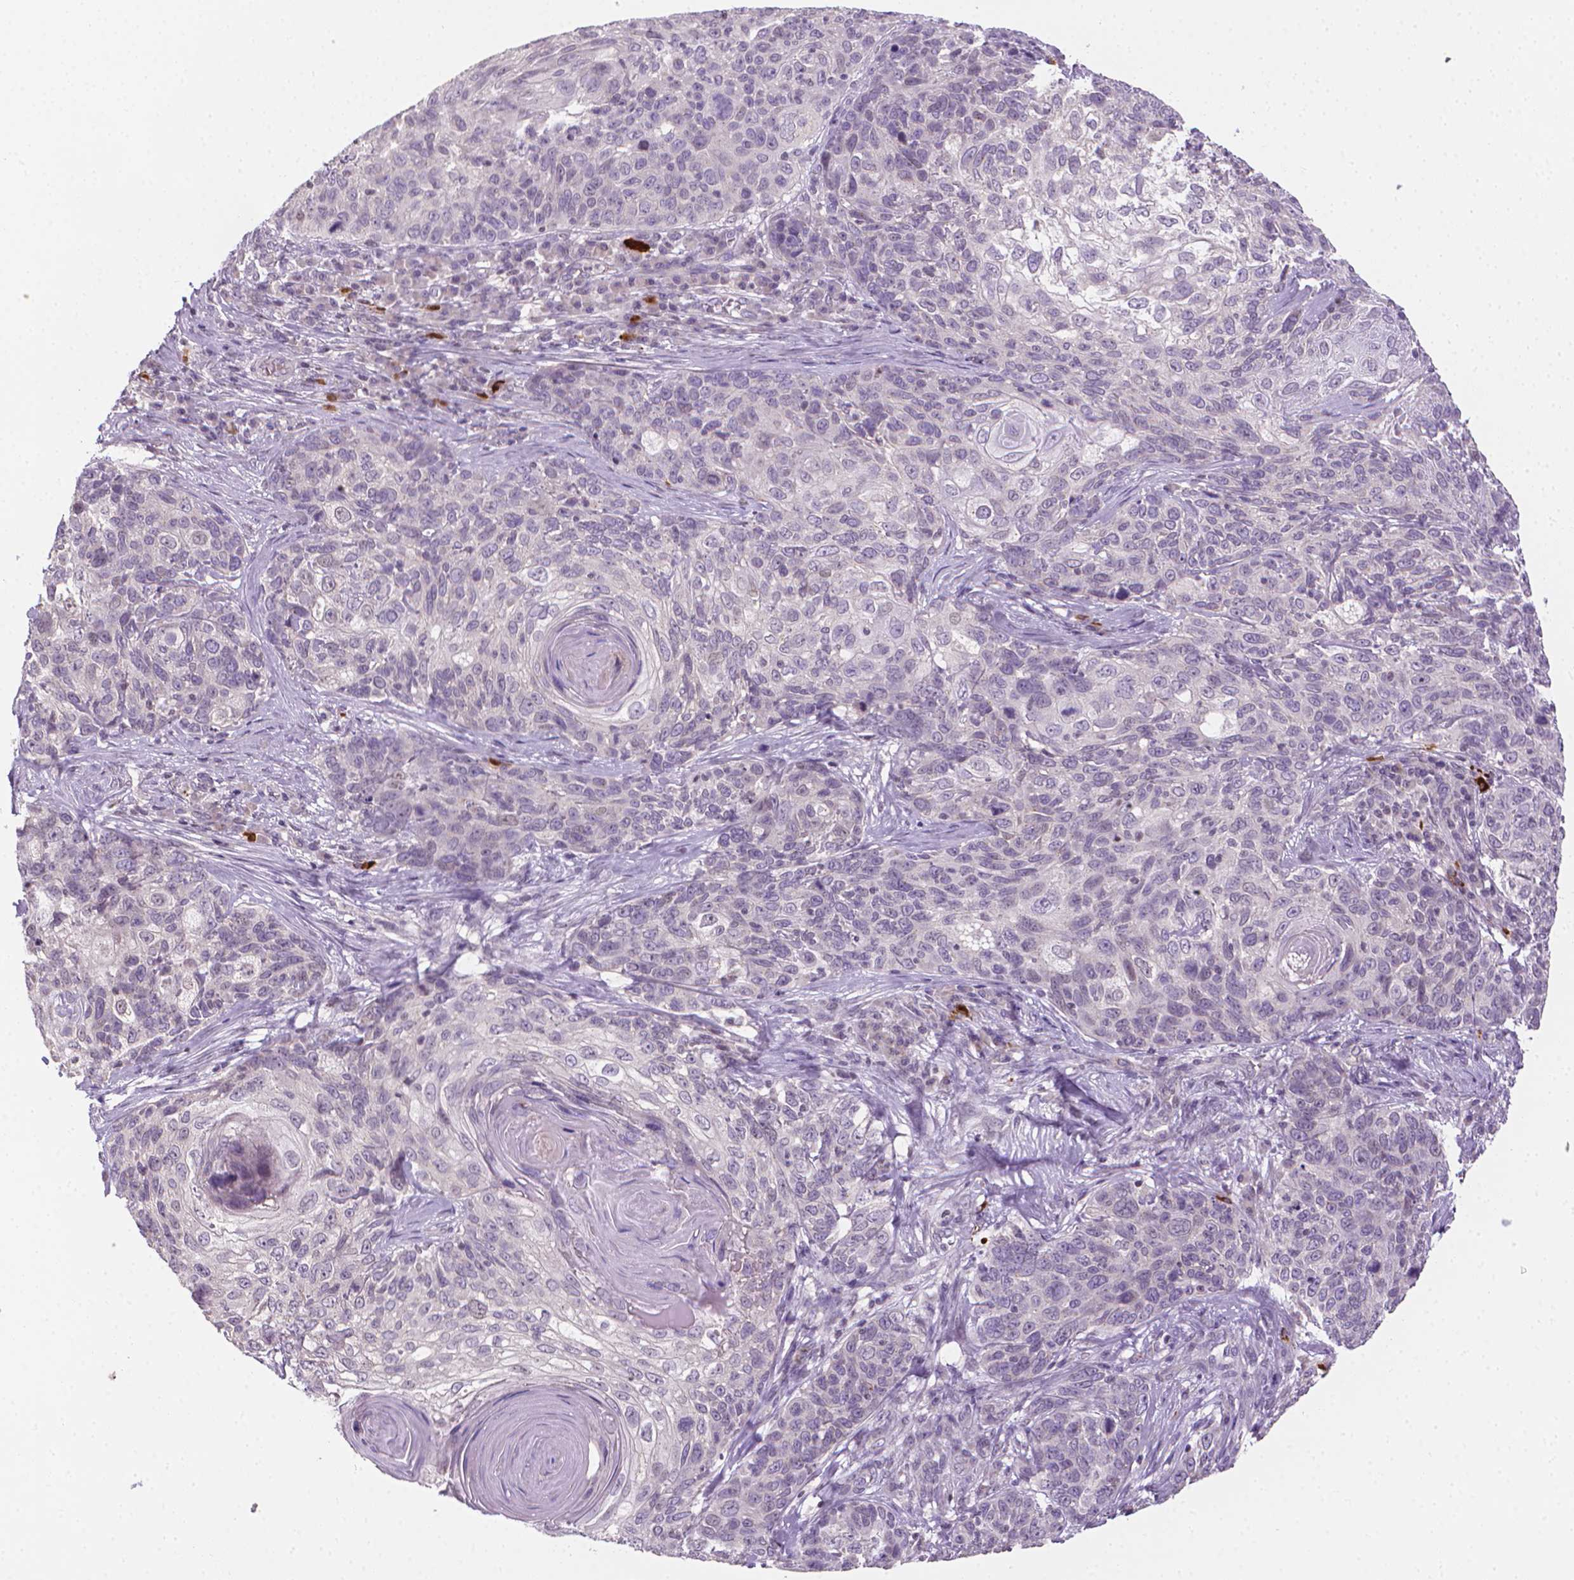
{"staining": {"intensity": "negative", "quantity": "none", "location": "none"}, "tissue": "skin cancer", "cell_type": "Tumor cells", "image_type": "cancer", "snomed": [{"axis": "morphology", "description": "Squamous cell carcinoma, NOS"}, {"axis": "topography", "description": "Skin"}], "caption": "An image of human skin cancer (squamous cell carcinoma) is negative for staining in tumor cells.", "gene": "NCAN", "patient": {"sex": "male", "age": 92}}